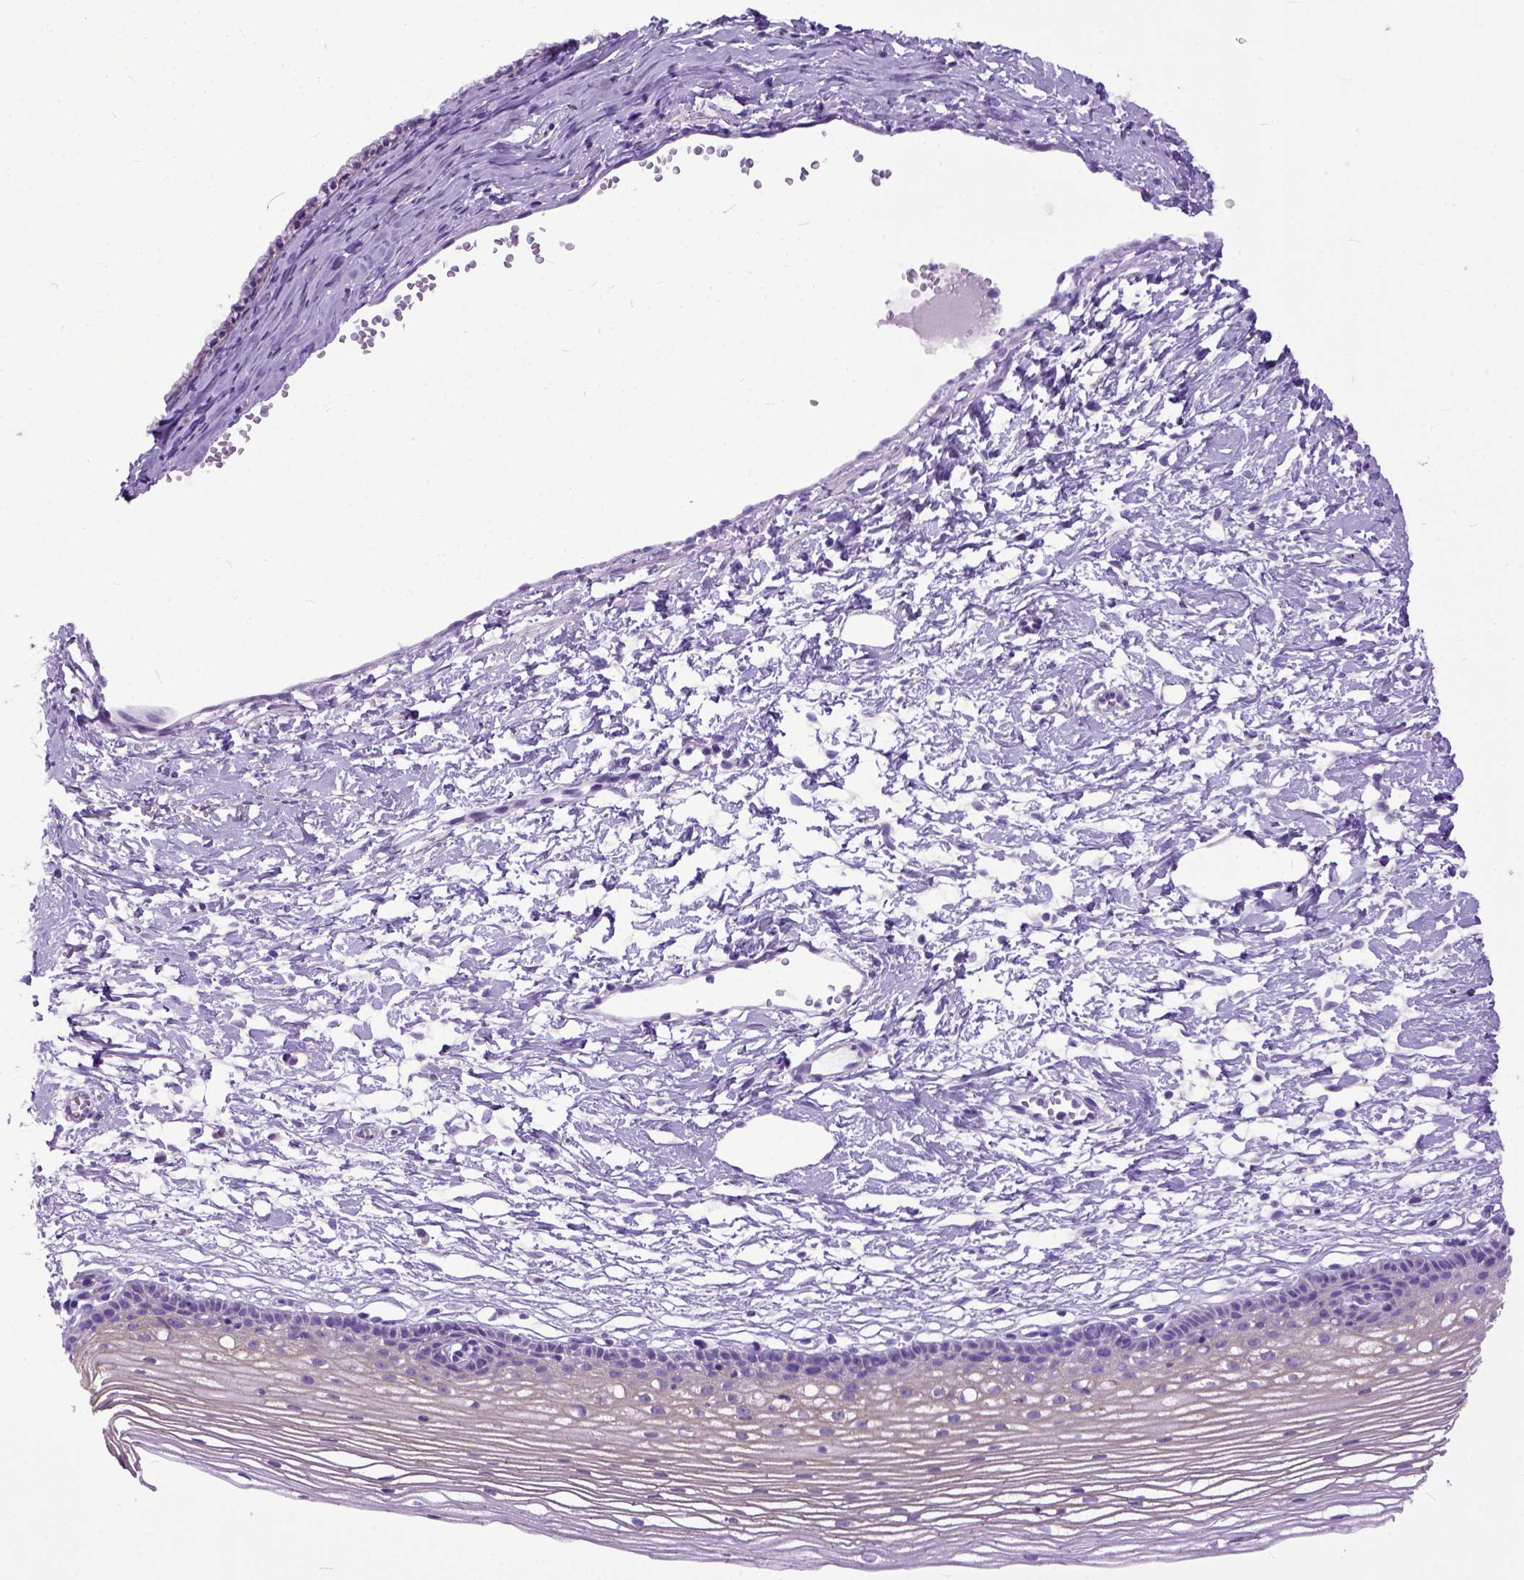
{"staining": {"intensity": "negative", "quantity": "none", "location": "none"}, "tissue": "cervix", "cell_type": "Glandular cells", "image_type": "normal", "snomed": [{"axis": "morphology", "description": "Normal tissue, NOS"}, {"axis": "topography", "description": "Cervix"}], "caption": "Benign cervix was stained to show a protein in brown. There is no significant expression in glandular cells. (IHC, brightfield microscopy, high magnification).", "gene": "PPL", "patient": {"sex": "female", "age": 40}}